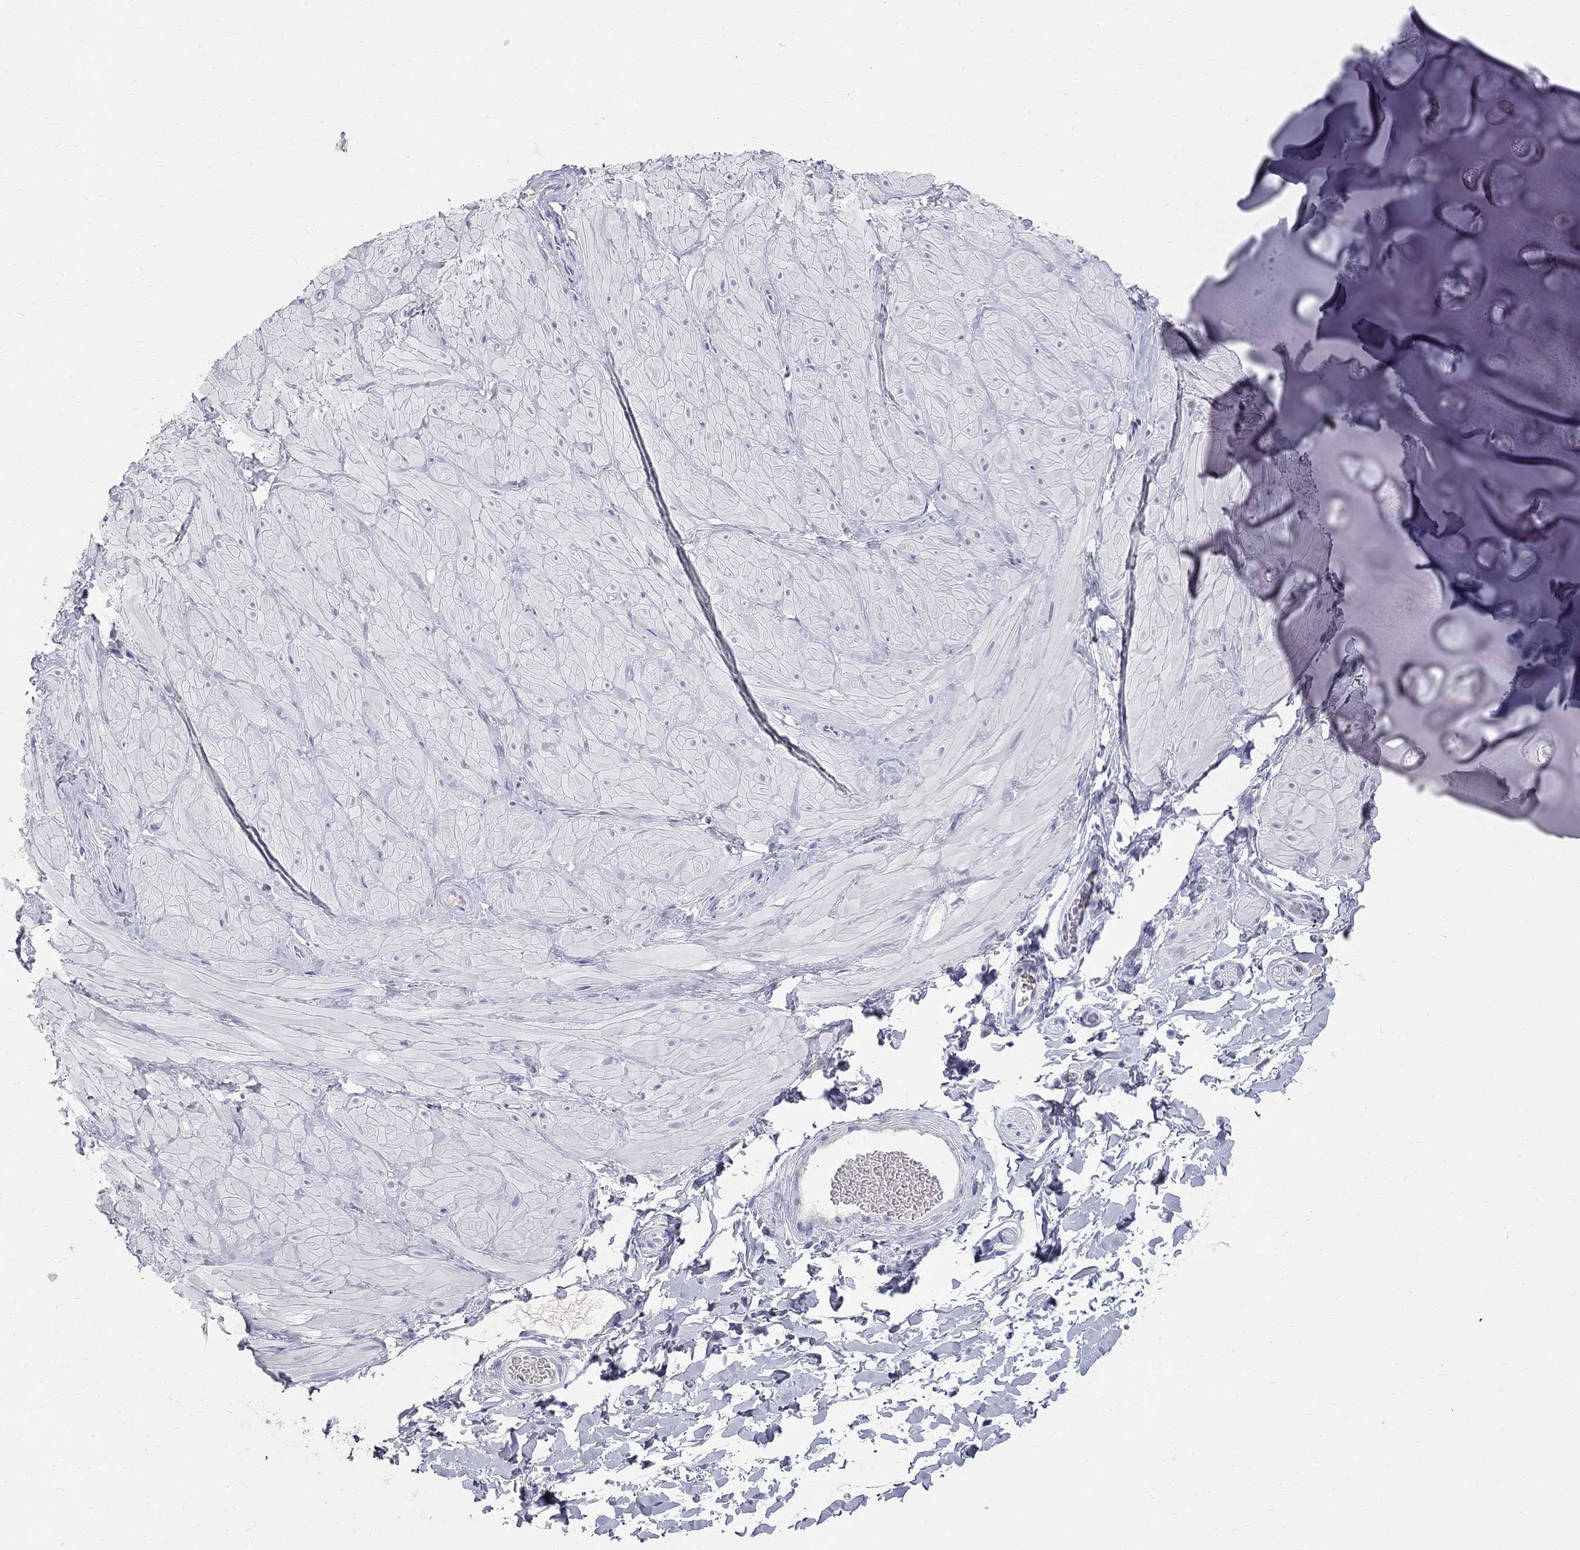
{"staining": {"intensity": "negative", "quantity": "none", "location": "none"}, "tissue": "adipose tissue", "cell_type": "Adipocytes", "image_type": "normal", "snomed": [{"axis": "morphology", "description": "Normal tissue, NOS"}, {"axis": "topography", "description": "Smooth muscle"}, {"axis": "topography", "description": "Peripheral nerve tissue"}], "caption": "Adipocytes show no significant protein expression in unremarkable adipose tissue. (DAB (3,3'-diaminobenzidine) IHC with hematoxylin counter stain).", "gene": "PHOX2B", "patient": {"sex": "male", "age": 22}}